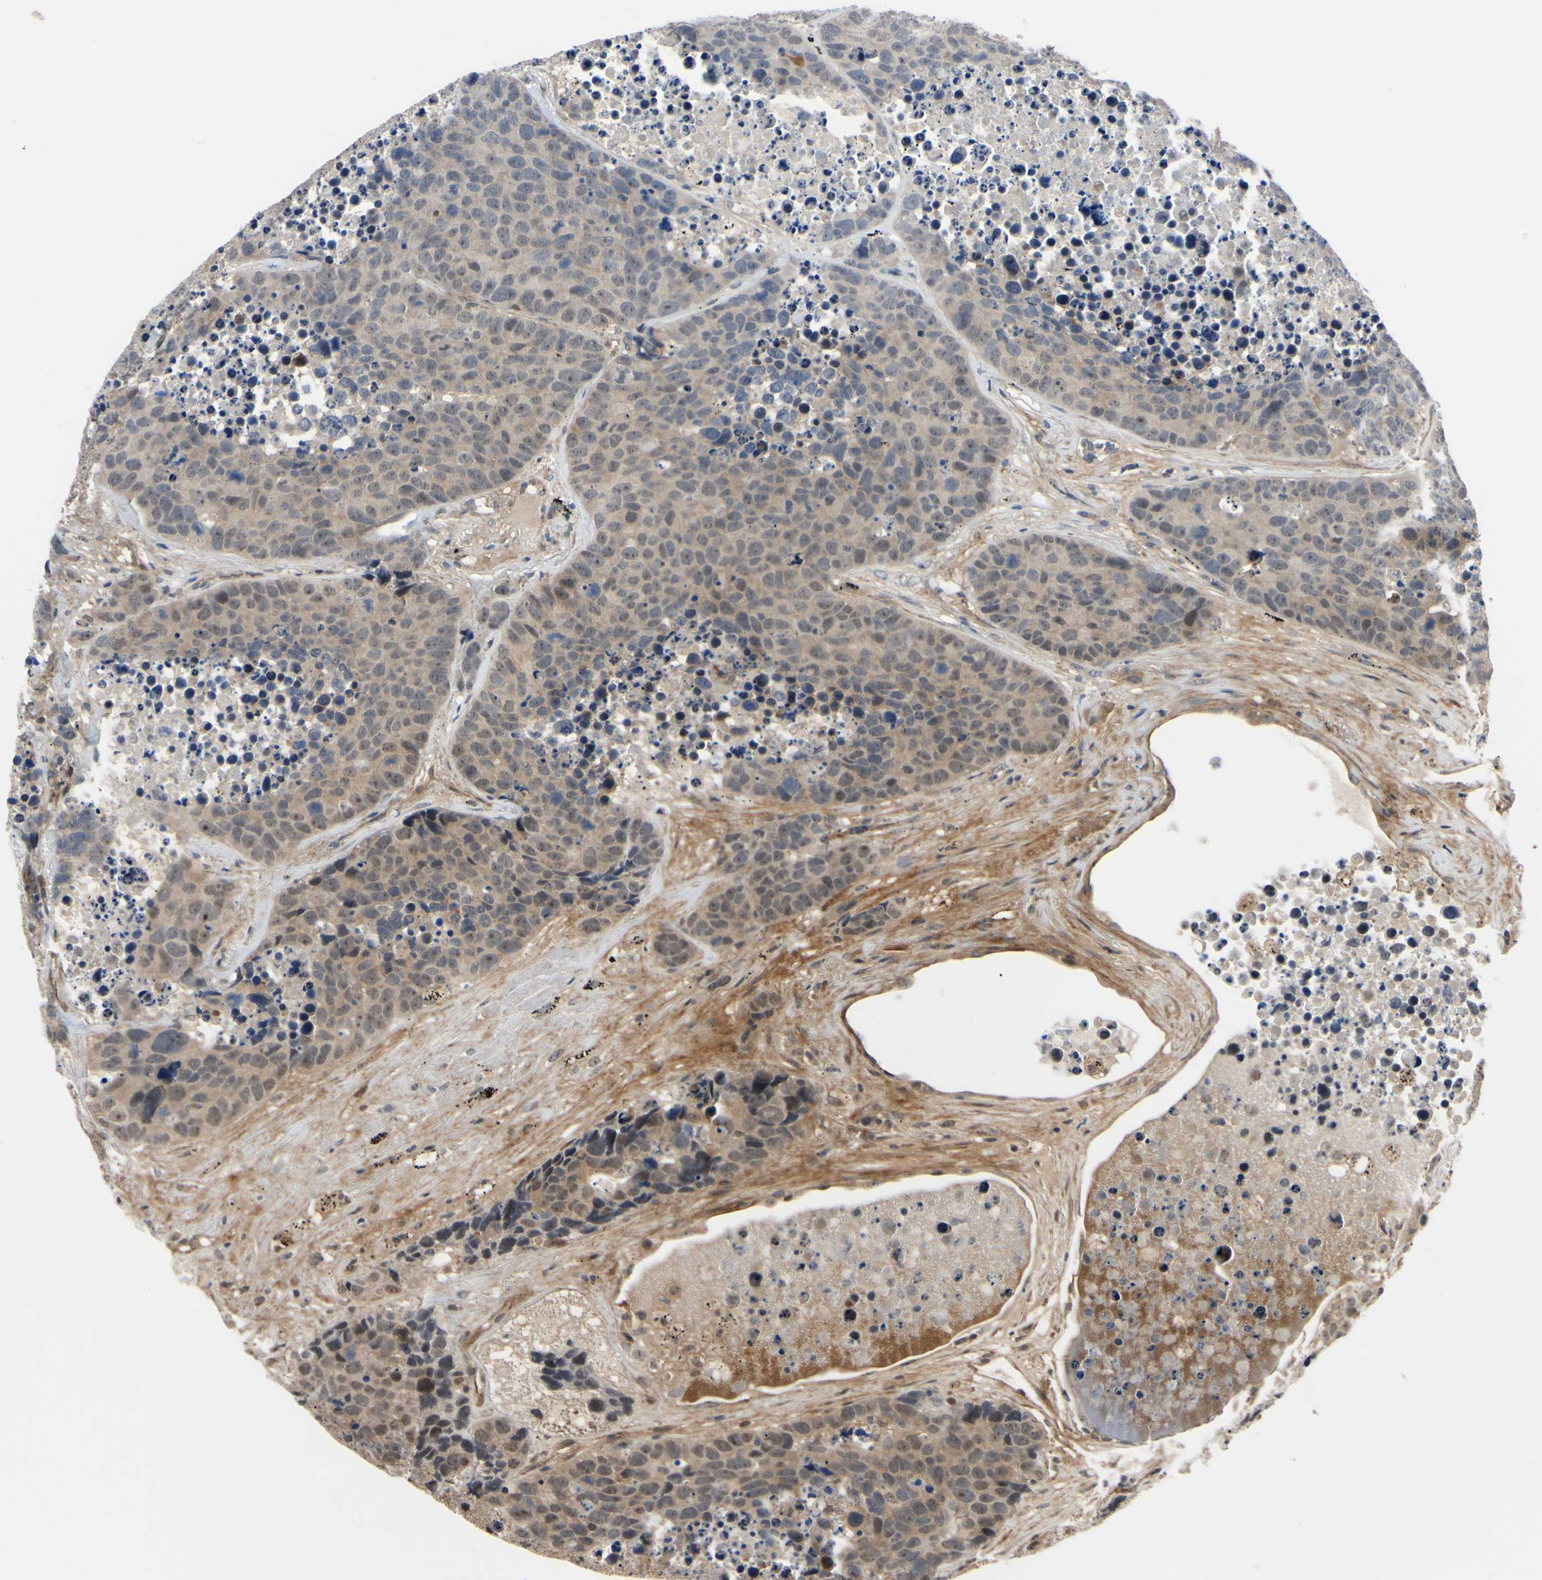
{"staining": {"intensity": "weak", "quantity": ">75%", "location": "cytoplasmic/membranous,nuclear"}, "tissue": "carcinoid", "cell_type": "Tumor cells", "image_type": "cancer", "snomed": [{"axis": "morphology", "description": "Carcinoid, malignant, NOS"}, {"axis": "topography", "description": "Lung"}], "caption": "The micrograph demonstrates immunohistochemical staining of carcinoid. There is weak cytoplasmic/membranous and nuclear positivity is identified in about >75% of tumor cells. Nuclei are stained in blue.", "gene": "COMMD9", "patient": {"sex": "male", "age": 60}}